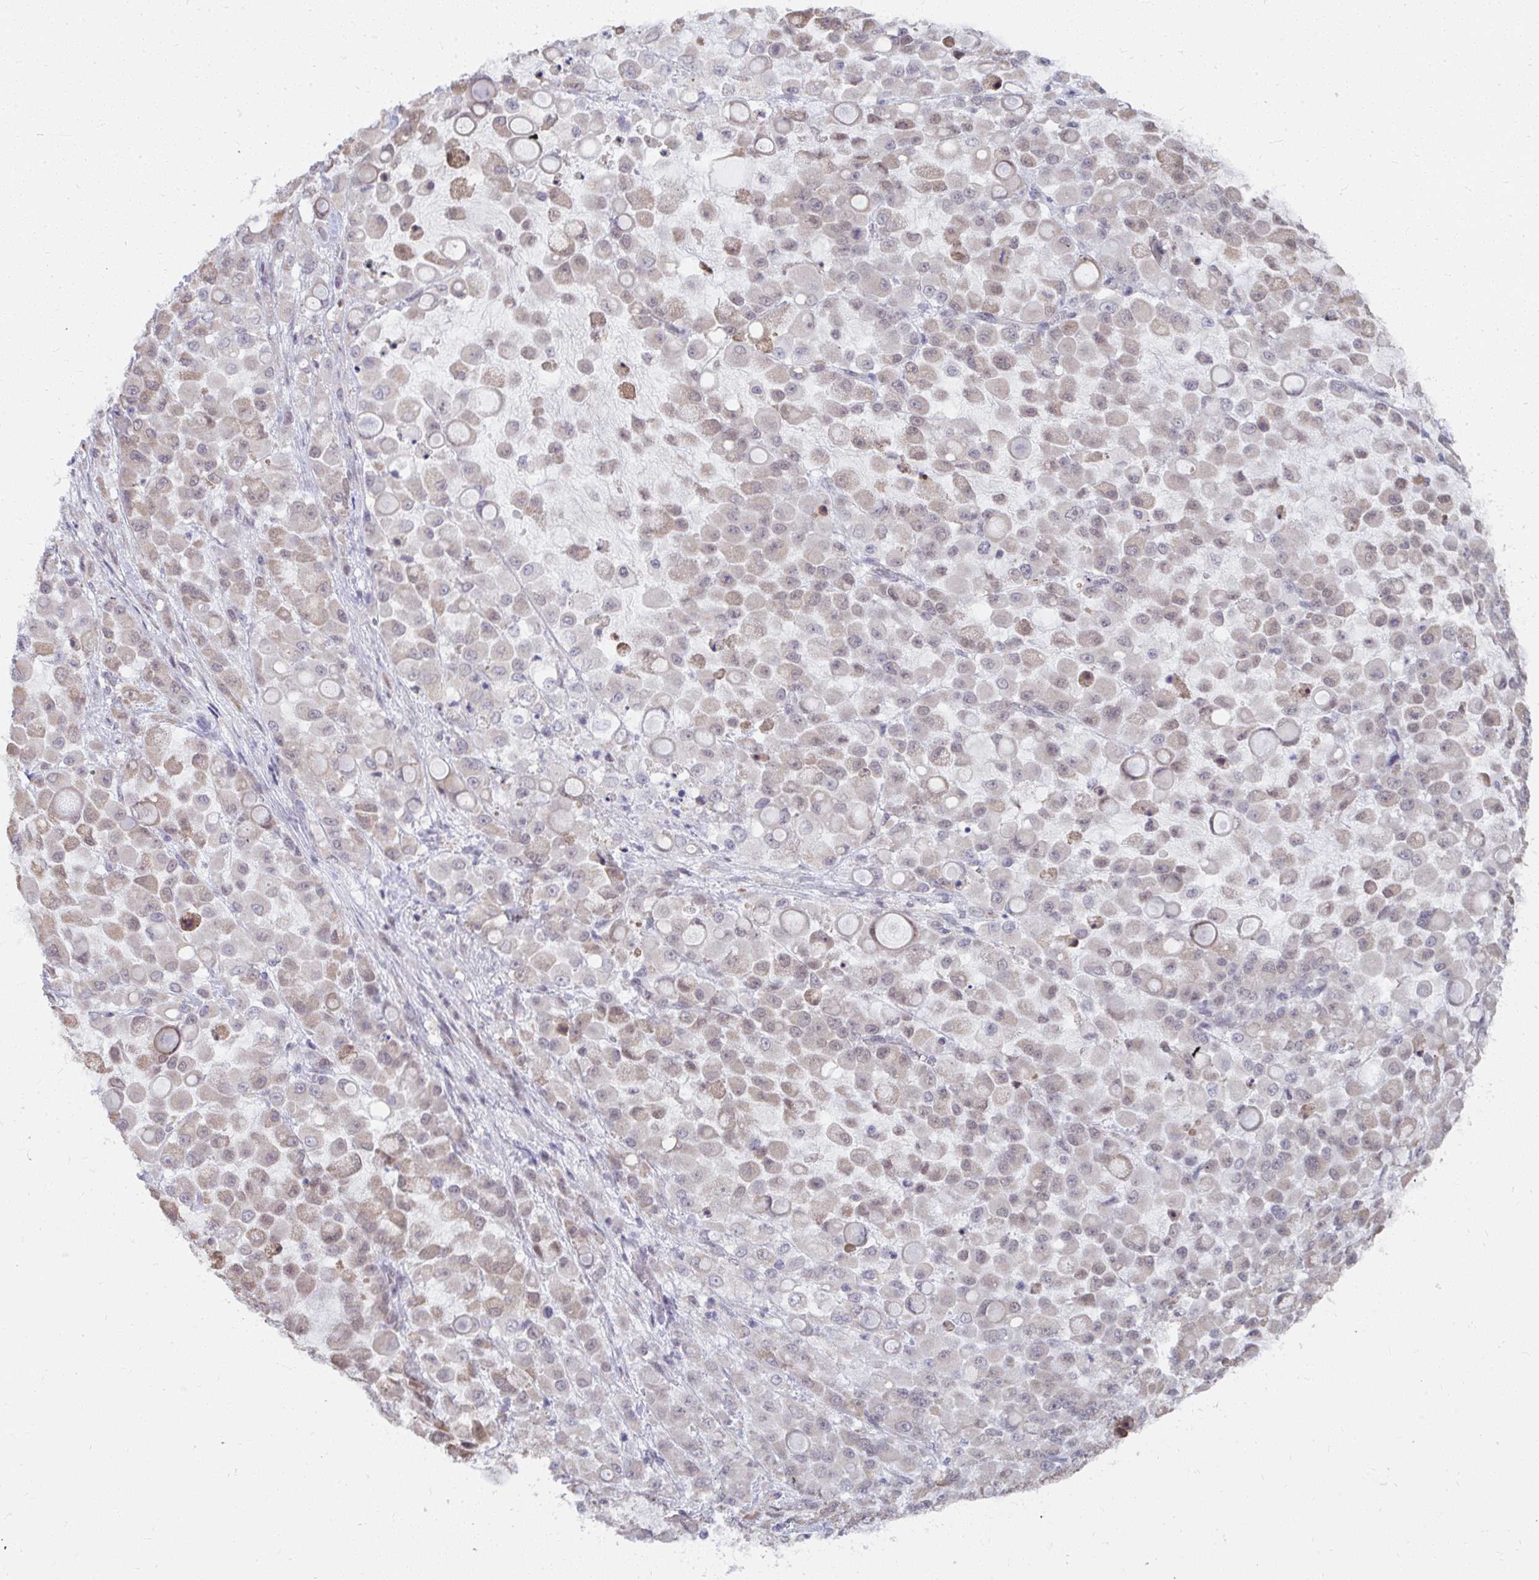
{"staining": {"intensity": "weak", "quantity": "25%-75%", "location": "cytoplasmic/membranous"}, "tissue": "stomach cancer", "cell_type": "Tumor cells", "image_type": "cancer", "snomed": [{"axis": "morphology", "description": "Adenocarcinoma, NOS"}, {"axis": "topography", "description": "Stomach"}], "caption": "IHC (DAB) staining of human stomach cancer (adenocarcinoma) reveals weak cytoplasmic/membranous protein expression in about 25%-75% of tumor cells.", "gene": "NMNAT1", "patient": {"sex": "female", "age": 76}}